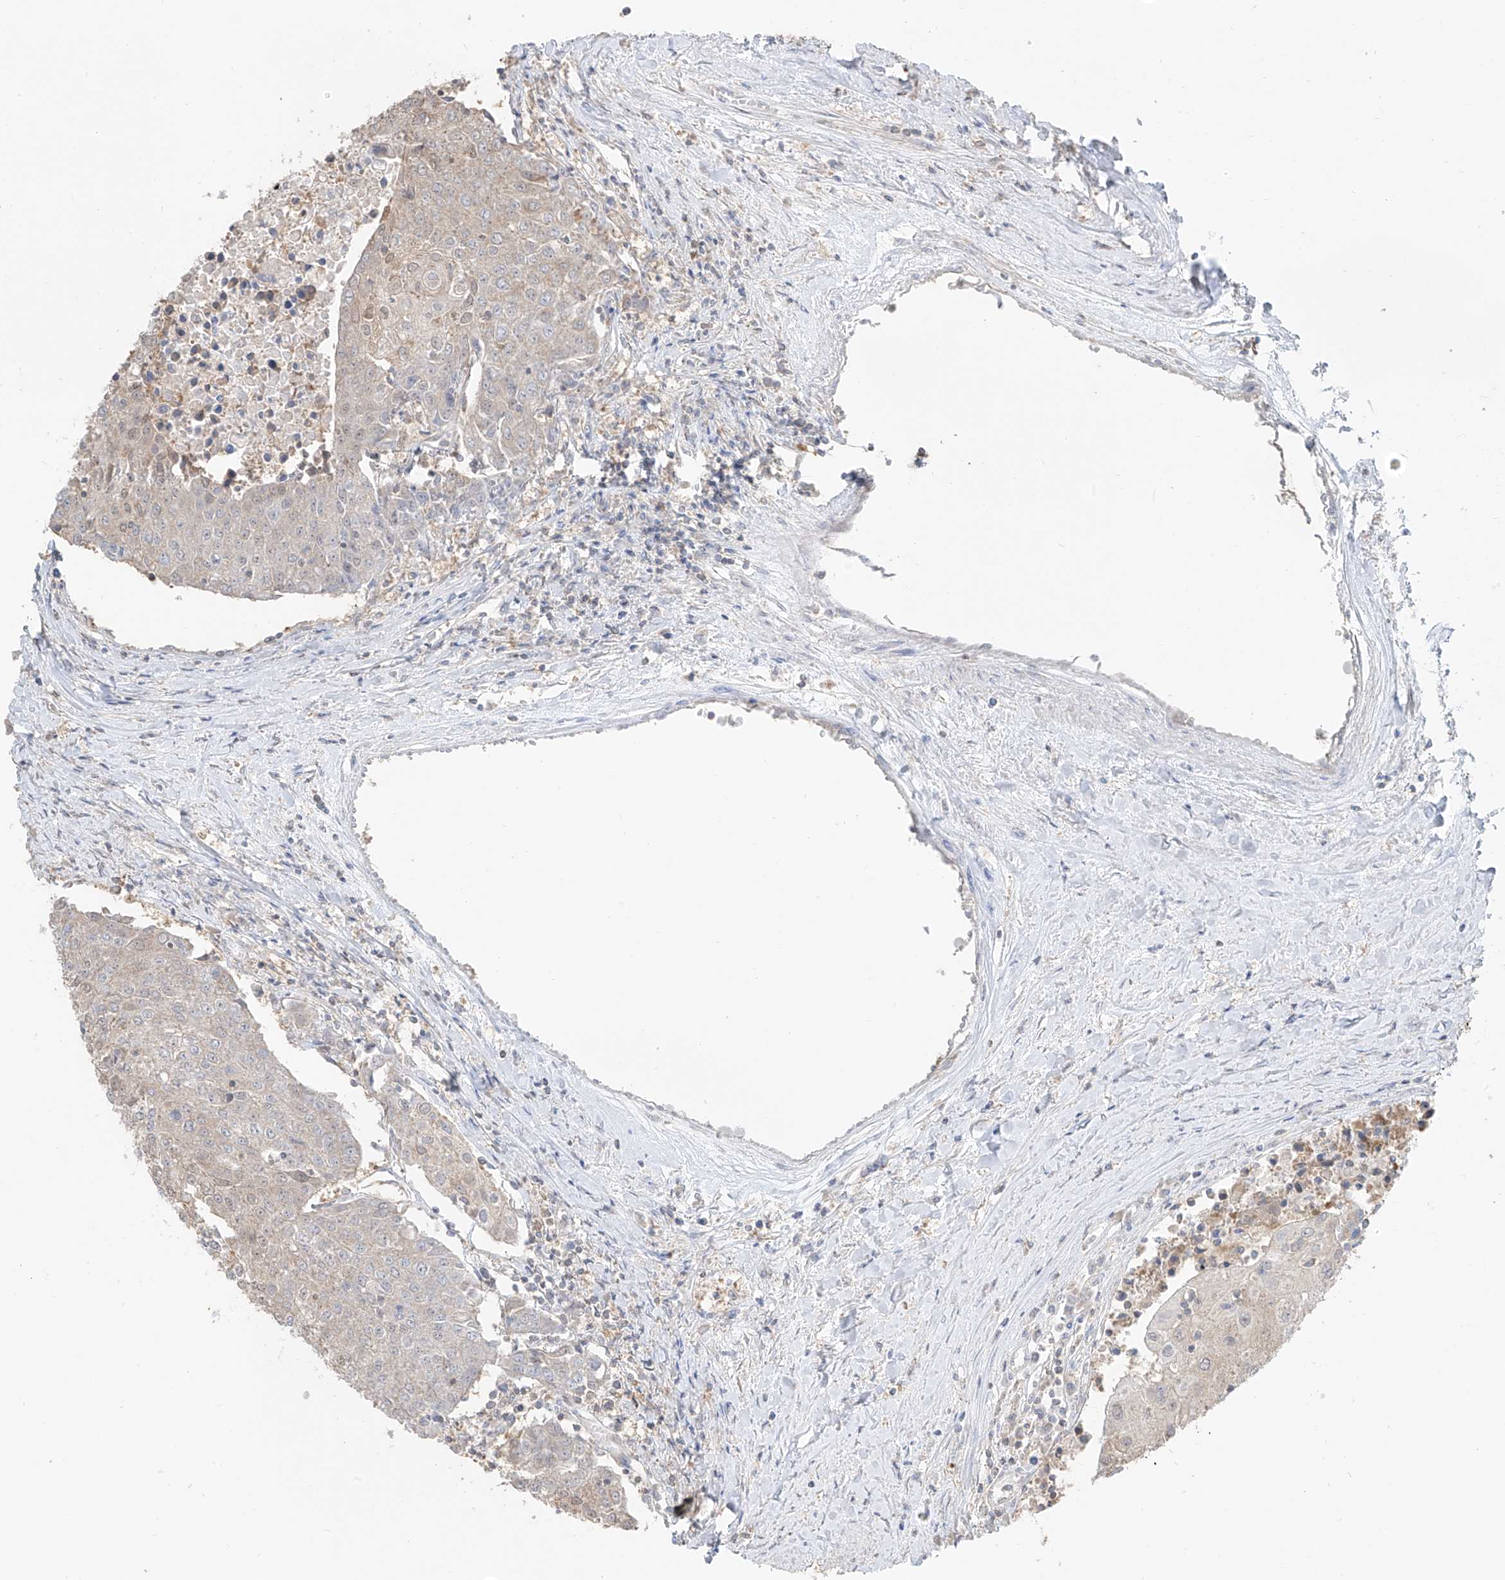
{"staining": {"intensity": "negative", "quantity": "none", "location": "none"}, "tissue": "urothelial cancer", "cell_type": "Tumor cells", "image_type": "cancer", "snomed": [{"axis": "morphology", "description": "Urothelial carcinoma, High grade"}, {"axis": "topography", "description": "Urinary bladder"}], "caption": "An image of human urothelial cancer is negative for staining in tumor cells.", "gene": "ETHE1", "patient": {"sex": "female", "age": 85}}